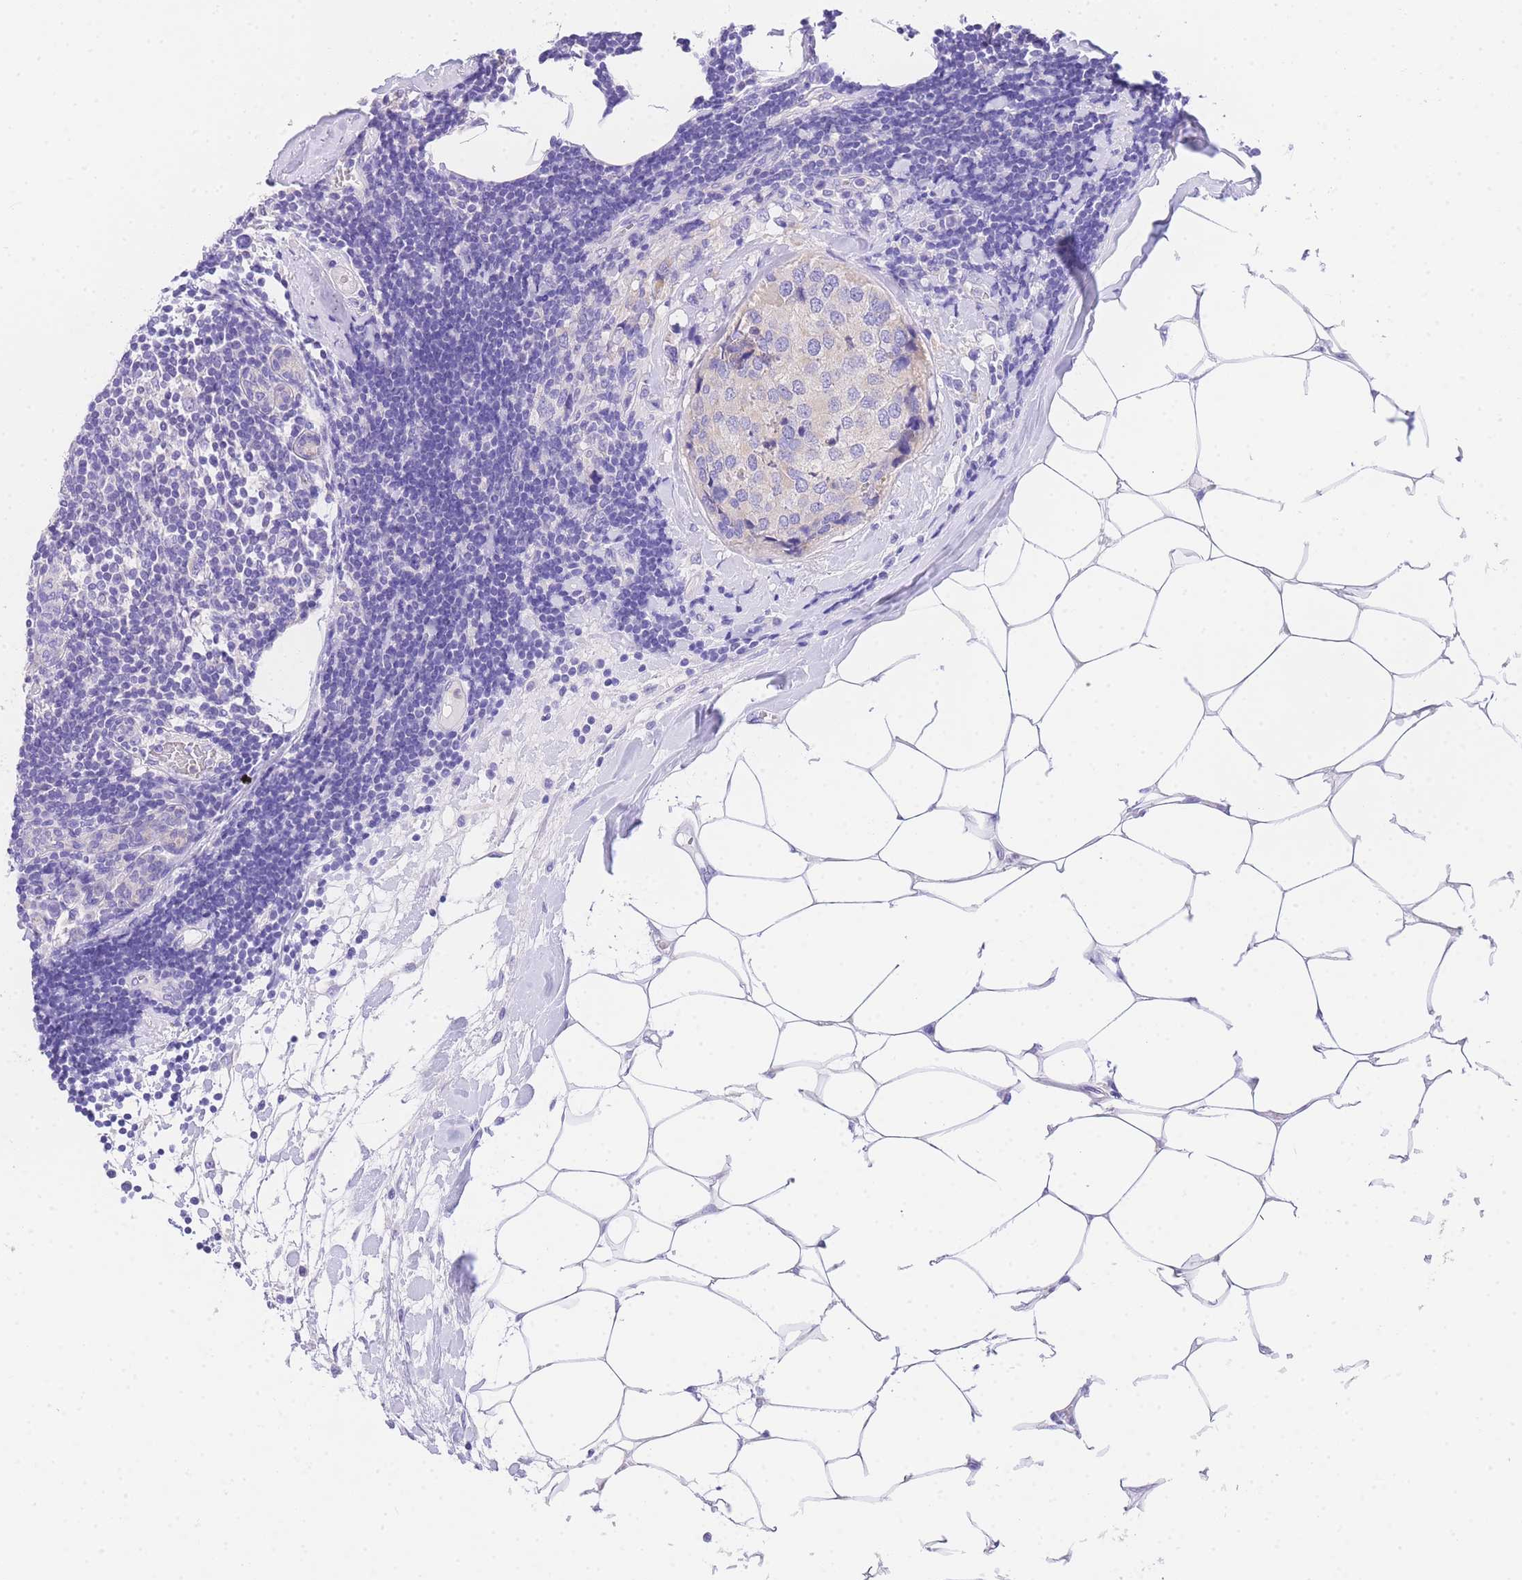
{"staining": {"intensity": "negative", "quantity": "none", "location": "none"}, "tissue": "breast cancer", "cell_type": "Tumor cells", "image_type": "cancer", "snomed": [{"axis": "morphology", "description": "Lobular carcinoma"}, {"axis": "topography", "description": "Breast"}], "caption": "Protein analysis of breast lobular carcinoma displays no significant positivity in tumor cells. The staining was performed using DAB to visualize the protein expression in brown, while the nuclei were stained in blue with hematoxylin (Magnification: 20x).", "gene": "EPN2", "patient": {"sex": "female", "age": 59}}